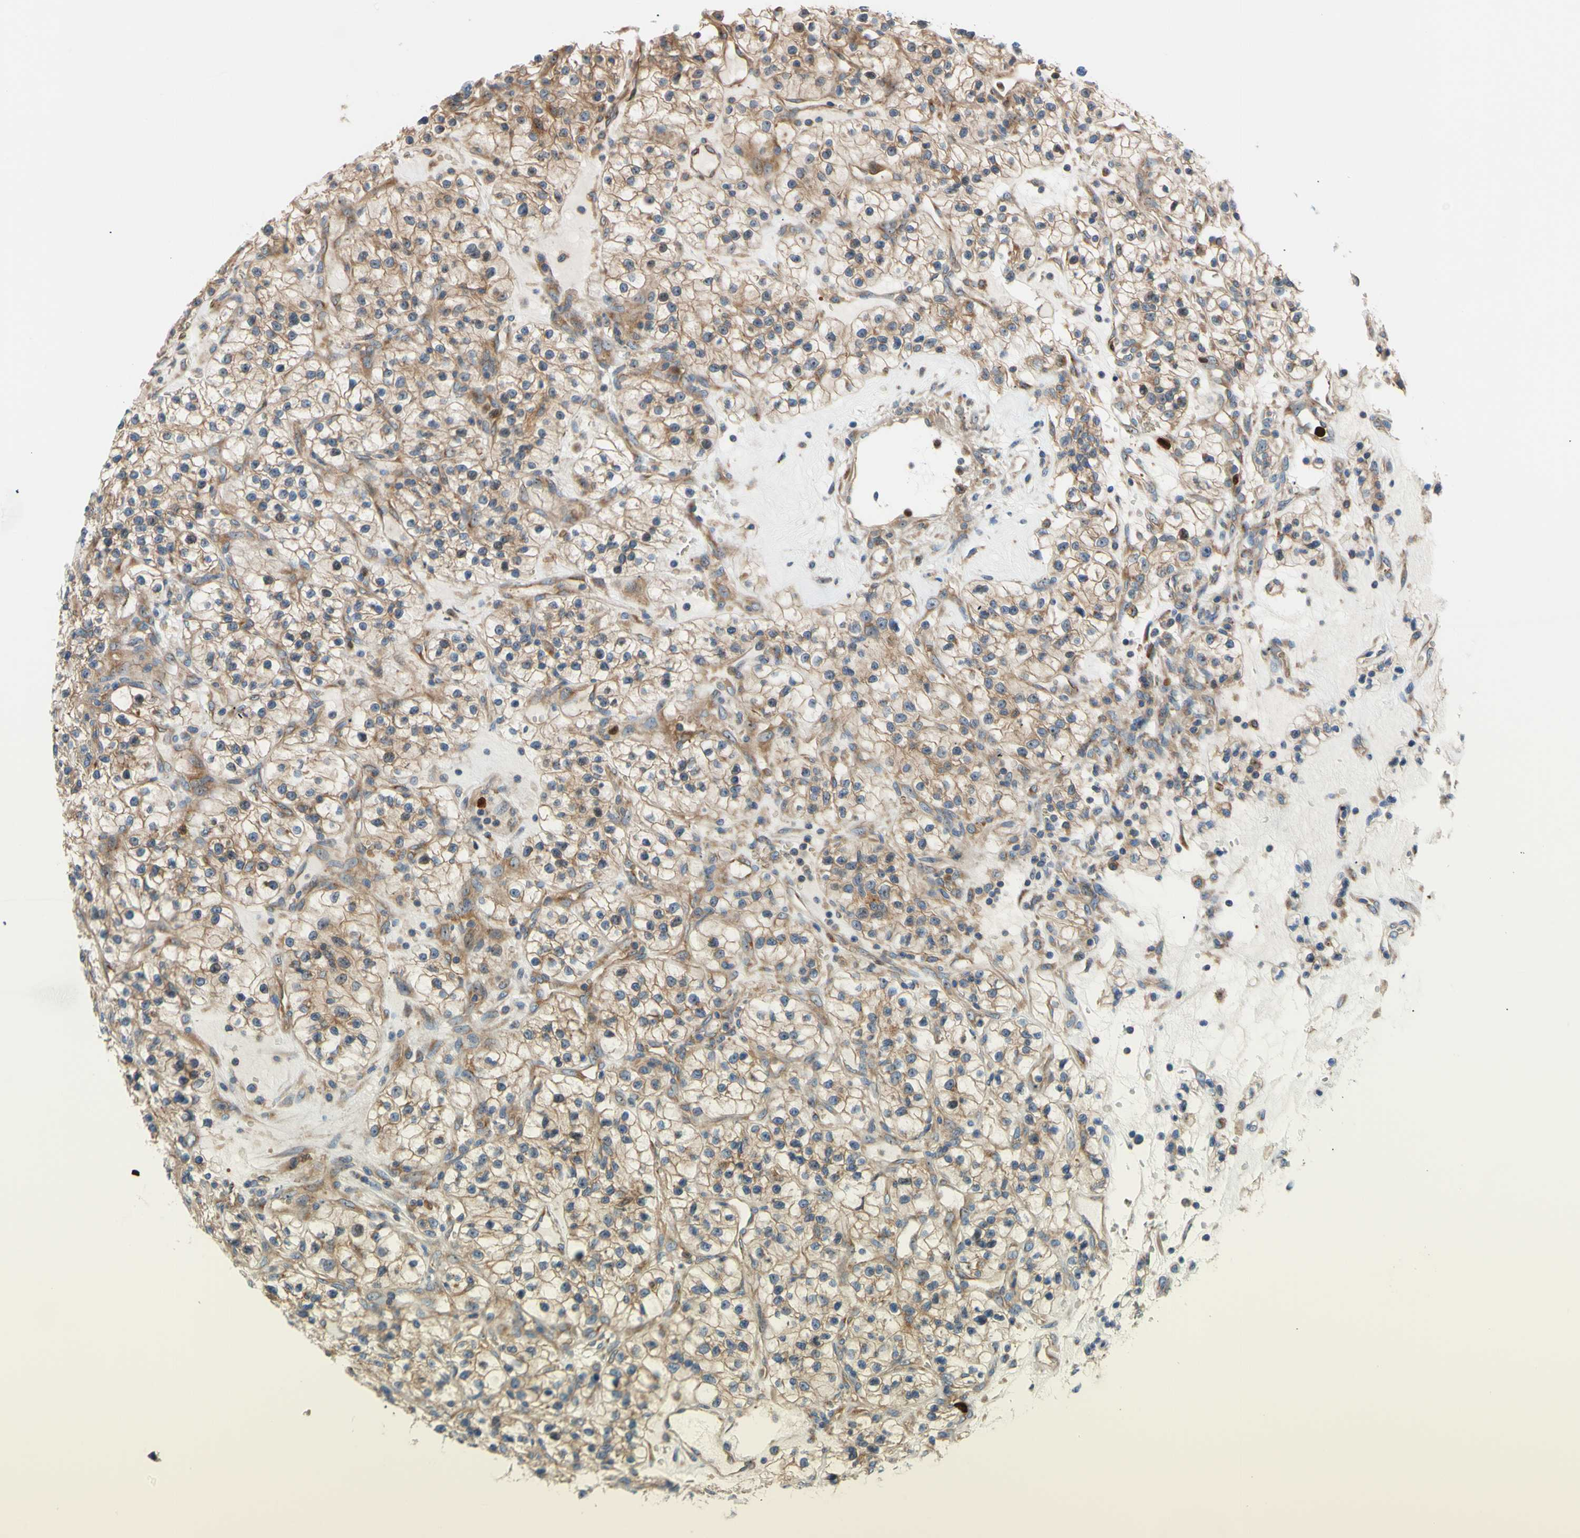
{"staining": {"intensity": "weak", "quantity": ">75%", "location": "cytoplasmic/membranous"}, "tissue": "renal cancer", "cell_type": "Tumor cells", "image_type": "cancer", "snomed": [{"axis": "morphology", "description": "Adenocarcinoma, NOS"}, {"axis": "topography", "description": "Kidney"}], "caption": "This is an image of immunohistochemistry staining of renal cancer, which shows weak staining in the cytoplasmic/membranous of tumor cells.", "gene": "USP9X", "patient": {"sex": "female", "age": 57}}